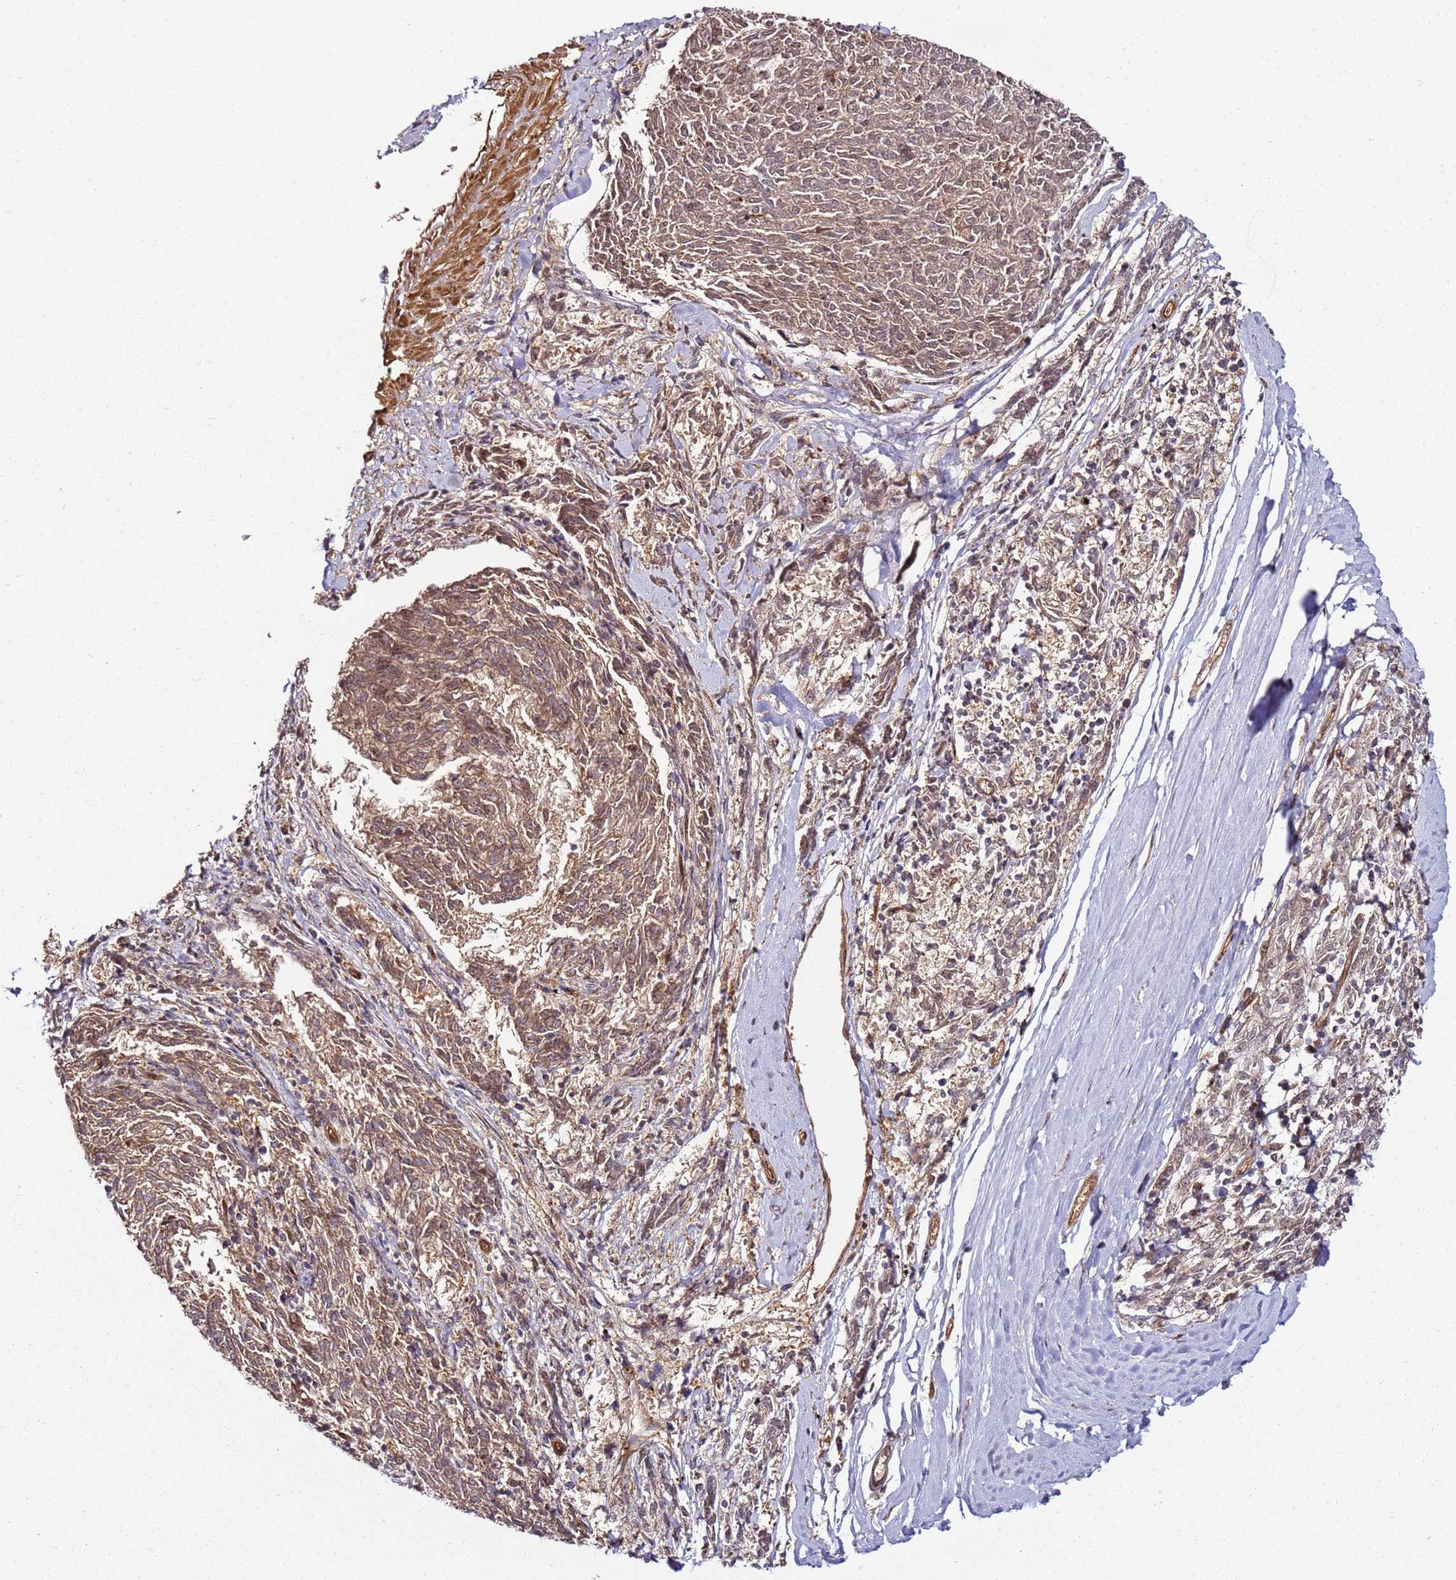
{"staining": {"intensity": "weak", "quantity": ">75%", "location": "cytoplasmic/membranous"}, "tissue": "melanoma", "cell_type": "Tumor cells", "image_type": "cancer", "snomed": [{"axis": "morphology", "description": "Malignant melanoma, NOS"}, {"axis": "topography", "description": "Skin"}], "caption": "This is an image of immunohistochemistry (IHC) staining of malignant melanoma, which shows weak staining in the cytoplasmic/membranous of tumor cells.", "gene": "CCNYL1", "patient": {"sex": "female", "age": 72}}